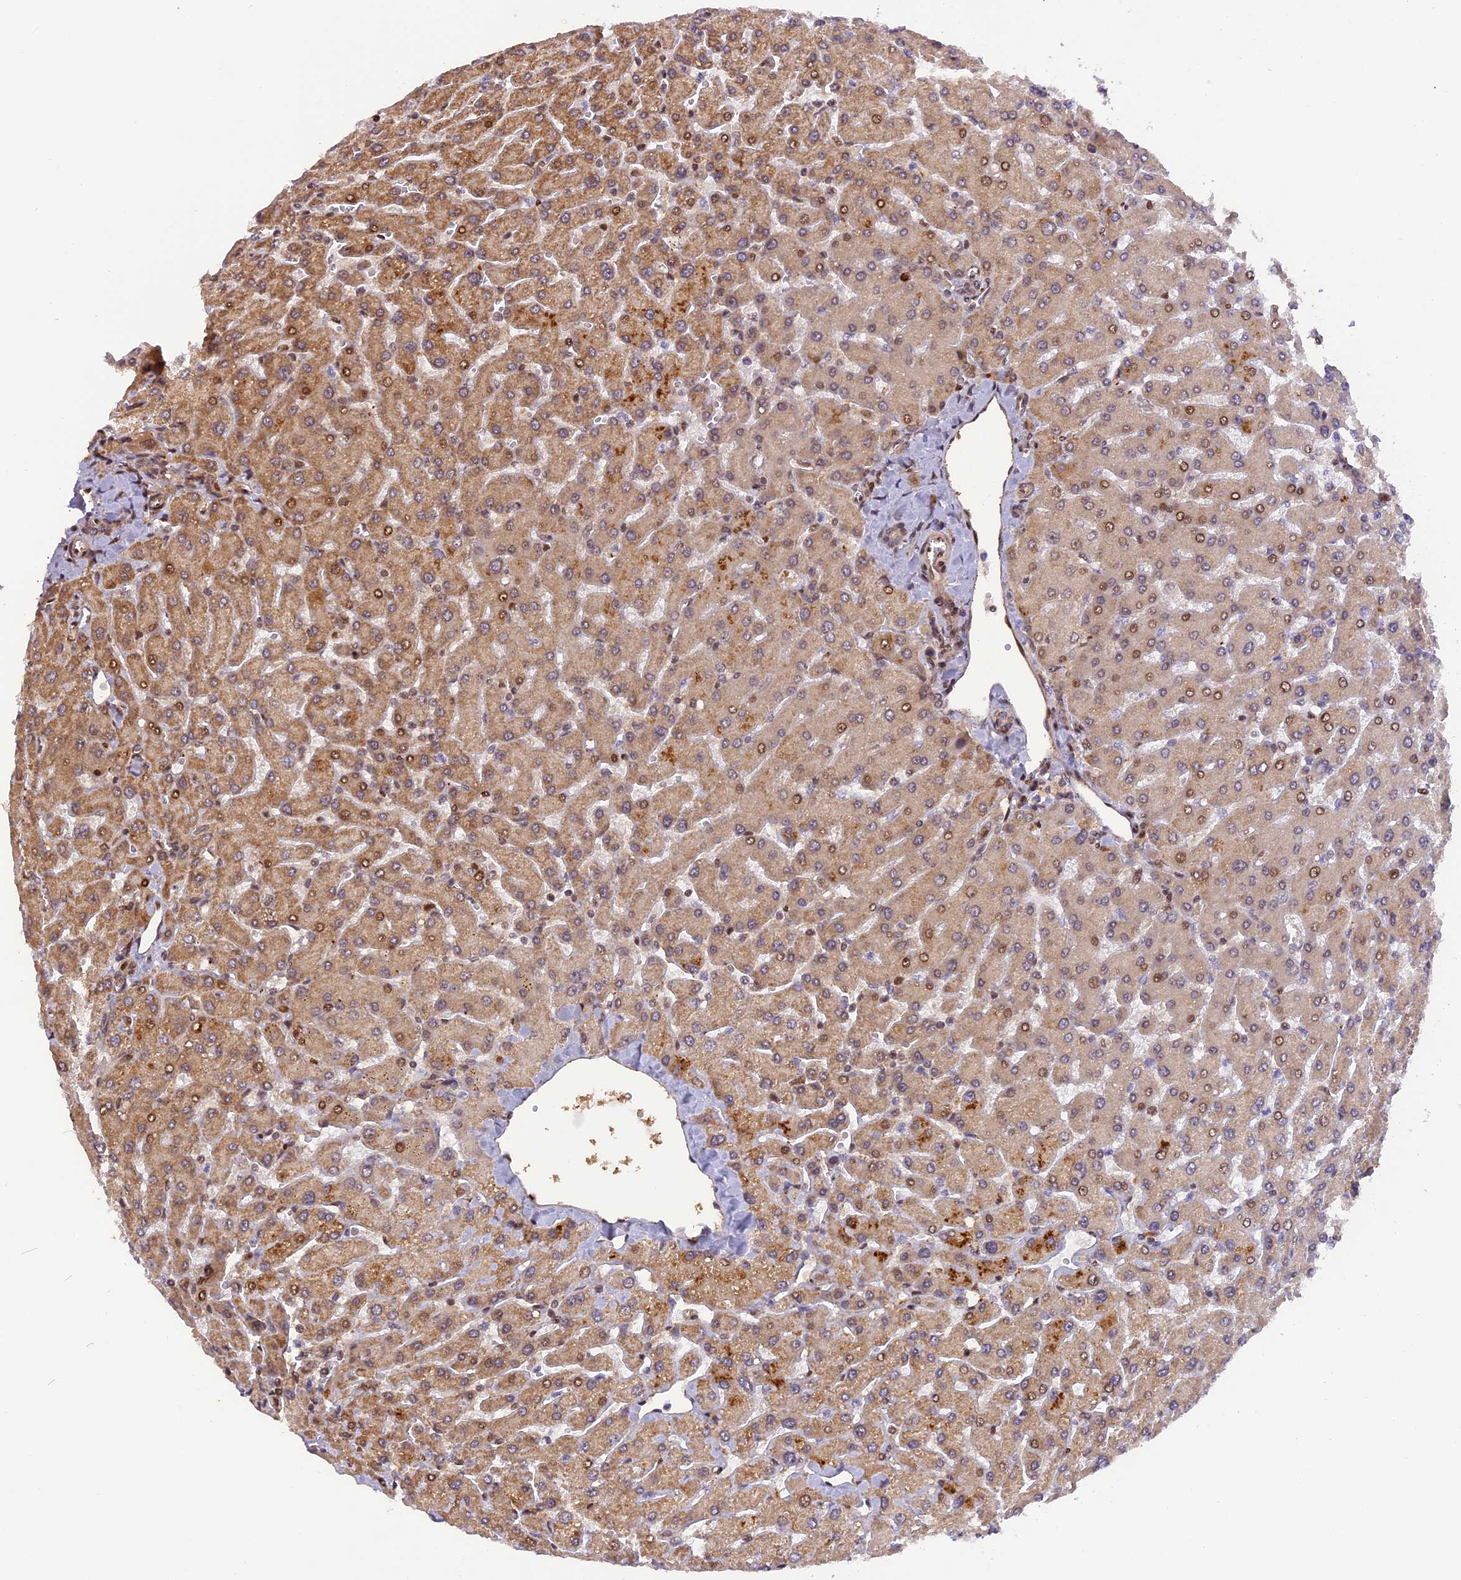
{"staining": {"intensity": "weak", "quantity": ">75%", "location": "cytoplasmic/membranous,nuclear"}, "tissue": "liver", "cell_type": "Cholangiocytes", "image_type": "normal", "snomed": [{"axis": "morphology", "description": "Normal tissue, NOS"}, {"axis": "topography", "description": "Liver"}], "caption": "Immunohistochemistry (IHC) histopathology image of benign liver stained for a protein (brown), which demonstrates low levels of weak cytoplasmic/membranous,nuclear staining in approximately >75% of cholangiocytes.", "gene": "MICALL1", "patient": {"sex": "male", "age": 55}}